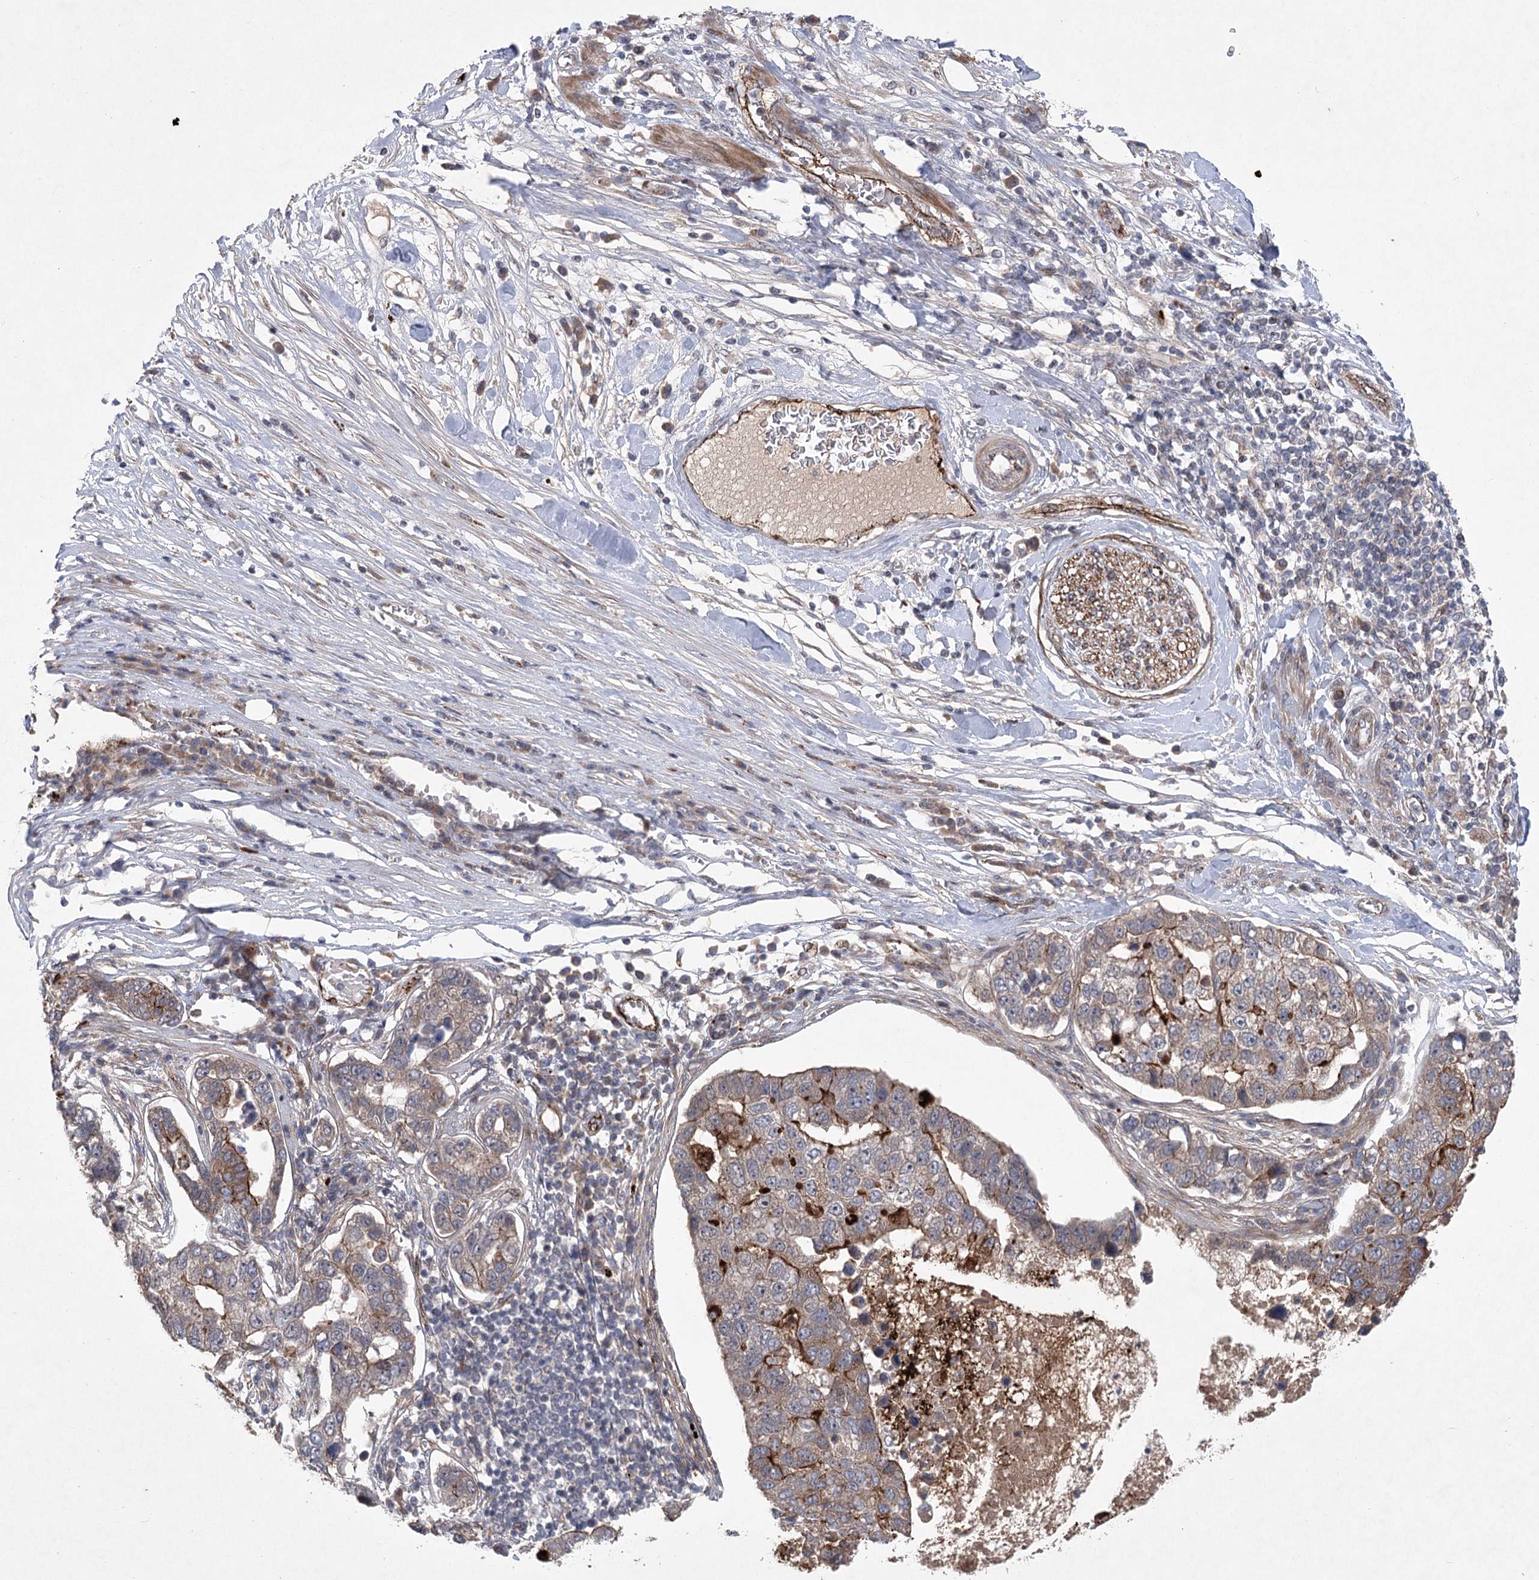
{"staining": {"intensity": "strong", "quantity": "25%-75%", "location": "cytoplasmic/membranous"}, "tissue": "pancreatic cancer", "cell_type": "Tumor cells", "image_type": "cancer", "snomed": [{"axis": "morphology", "description": "Adenocarcinoma, NOS"}, {"axis": "topography", "description": "Pancreas"}], "caption": "Protein expression analysis of human pancreatic adenocarcinoma reveals strong cytoplasmic/membranous staining in about 25%-75% of tumor cells. The staining is performed using DAB (3,3'-diaminobenzidine) brown chromogen to label protein expression. The nuclei are counter-stained blue using hematoxylin.", "gene": "METTL24", "patient": {"sex": "female", "age": 61}}